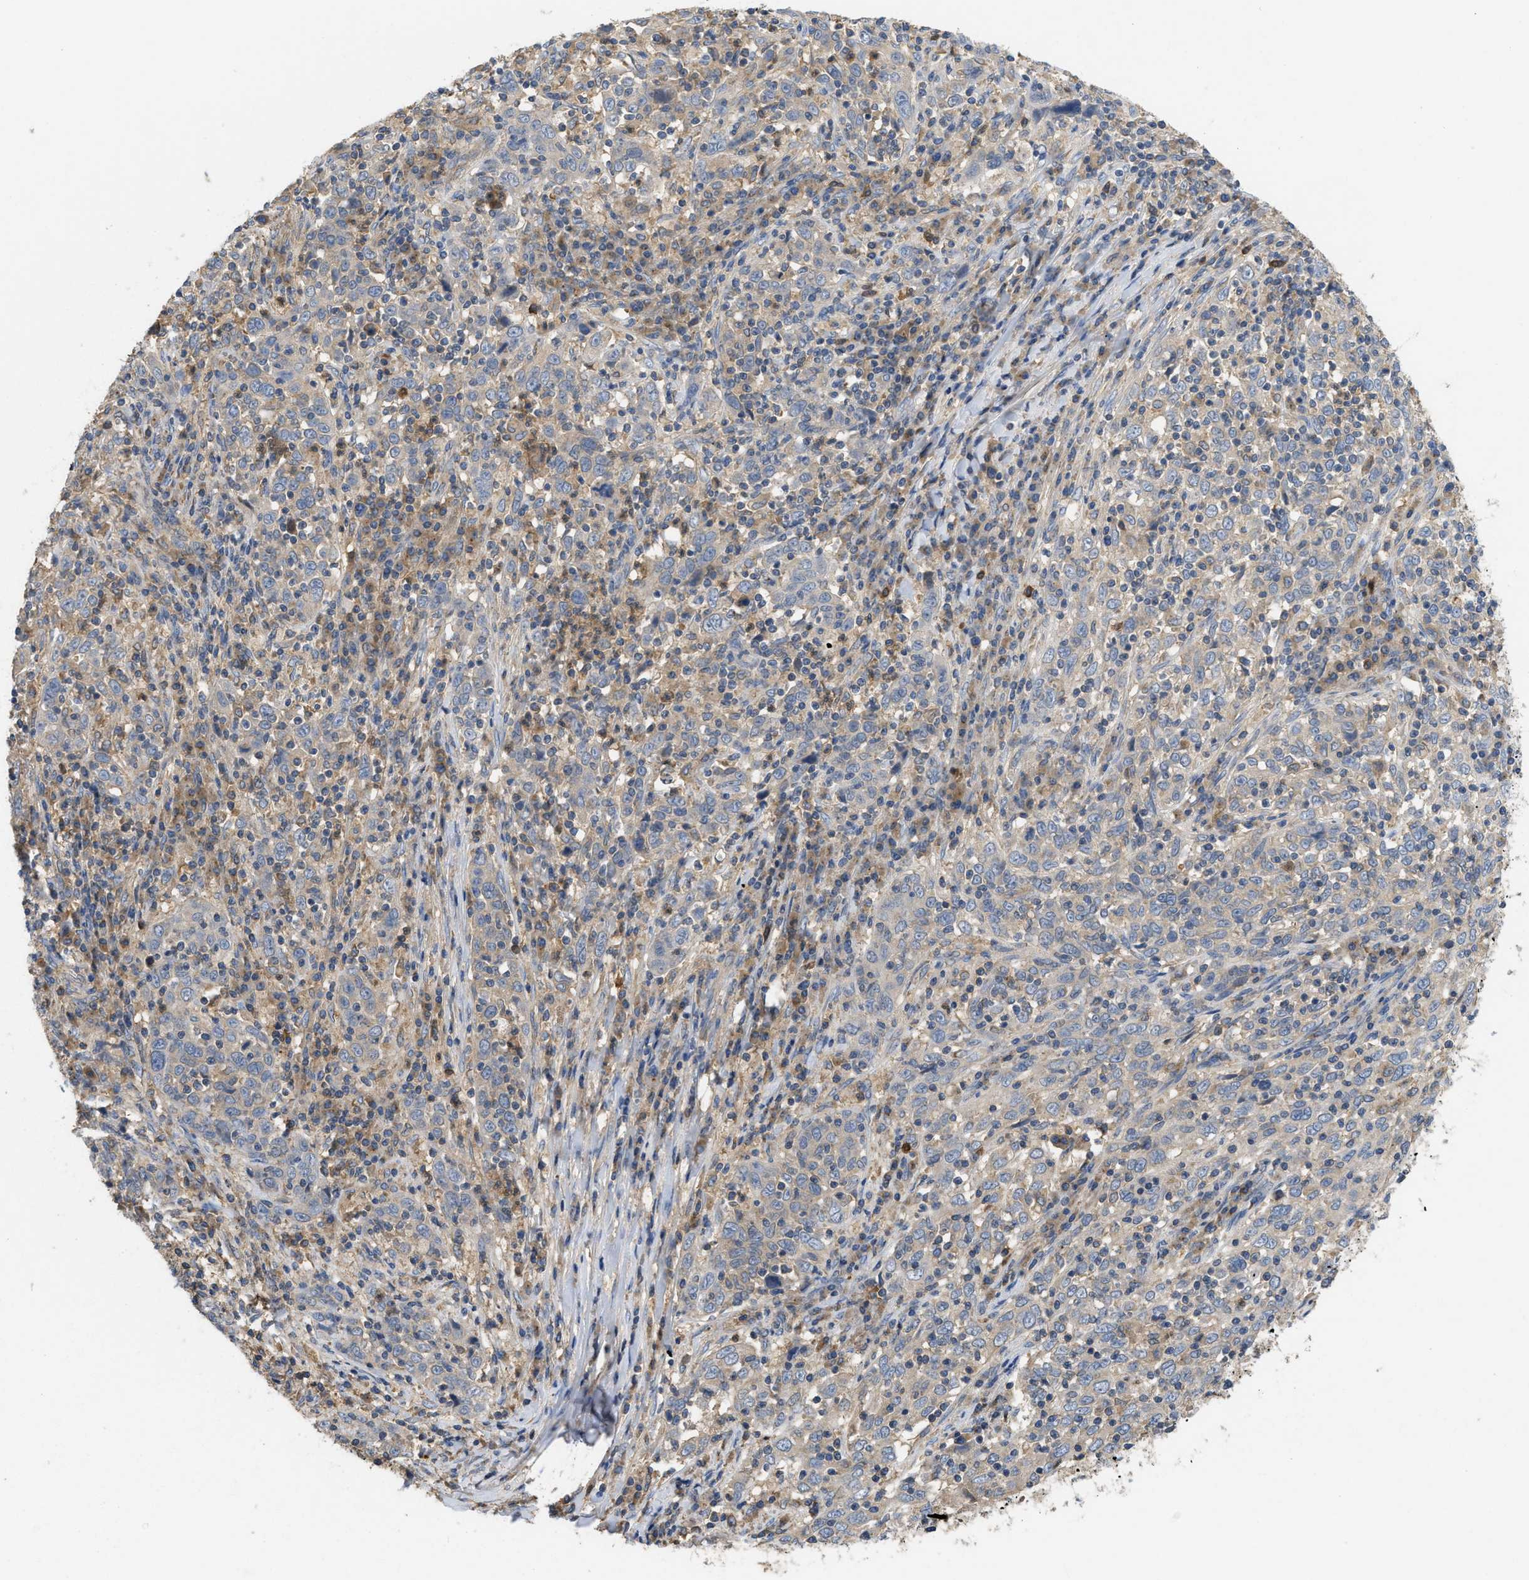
{"staining": {"intensity": "negative", "quantity": "none", "location": "none"}, "tissue": "cervical cancer", "cell_type": "Tumor cells", "image_type": "cancer", "snomed": [{"axis": "morphology", "description": "Squamous cell carcinoma, NOS"}, {"axis": "topography", "description": "Cervix"}], "caption": "Immunohistochemistry photomicrograph of human cervical squamous cell carcinoma stained for a protein (brown), which shows no expression in tumor cells.", "gene": "RNF216", "patient": {"sex": "female", "age": 46}}